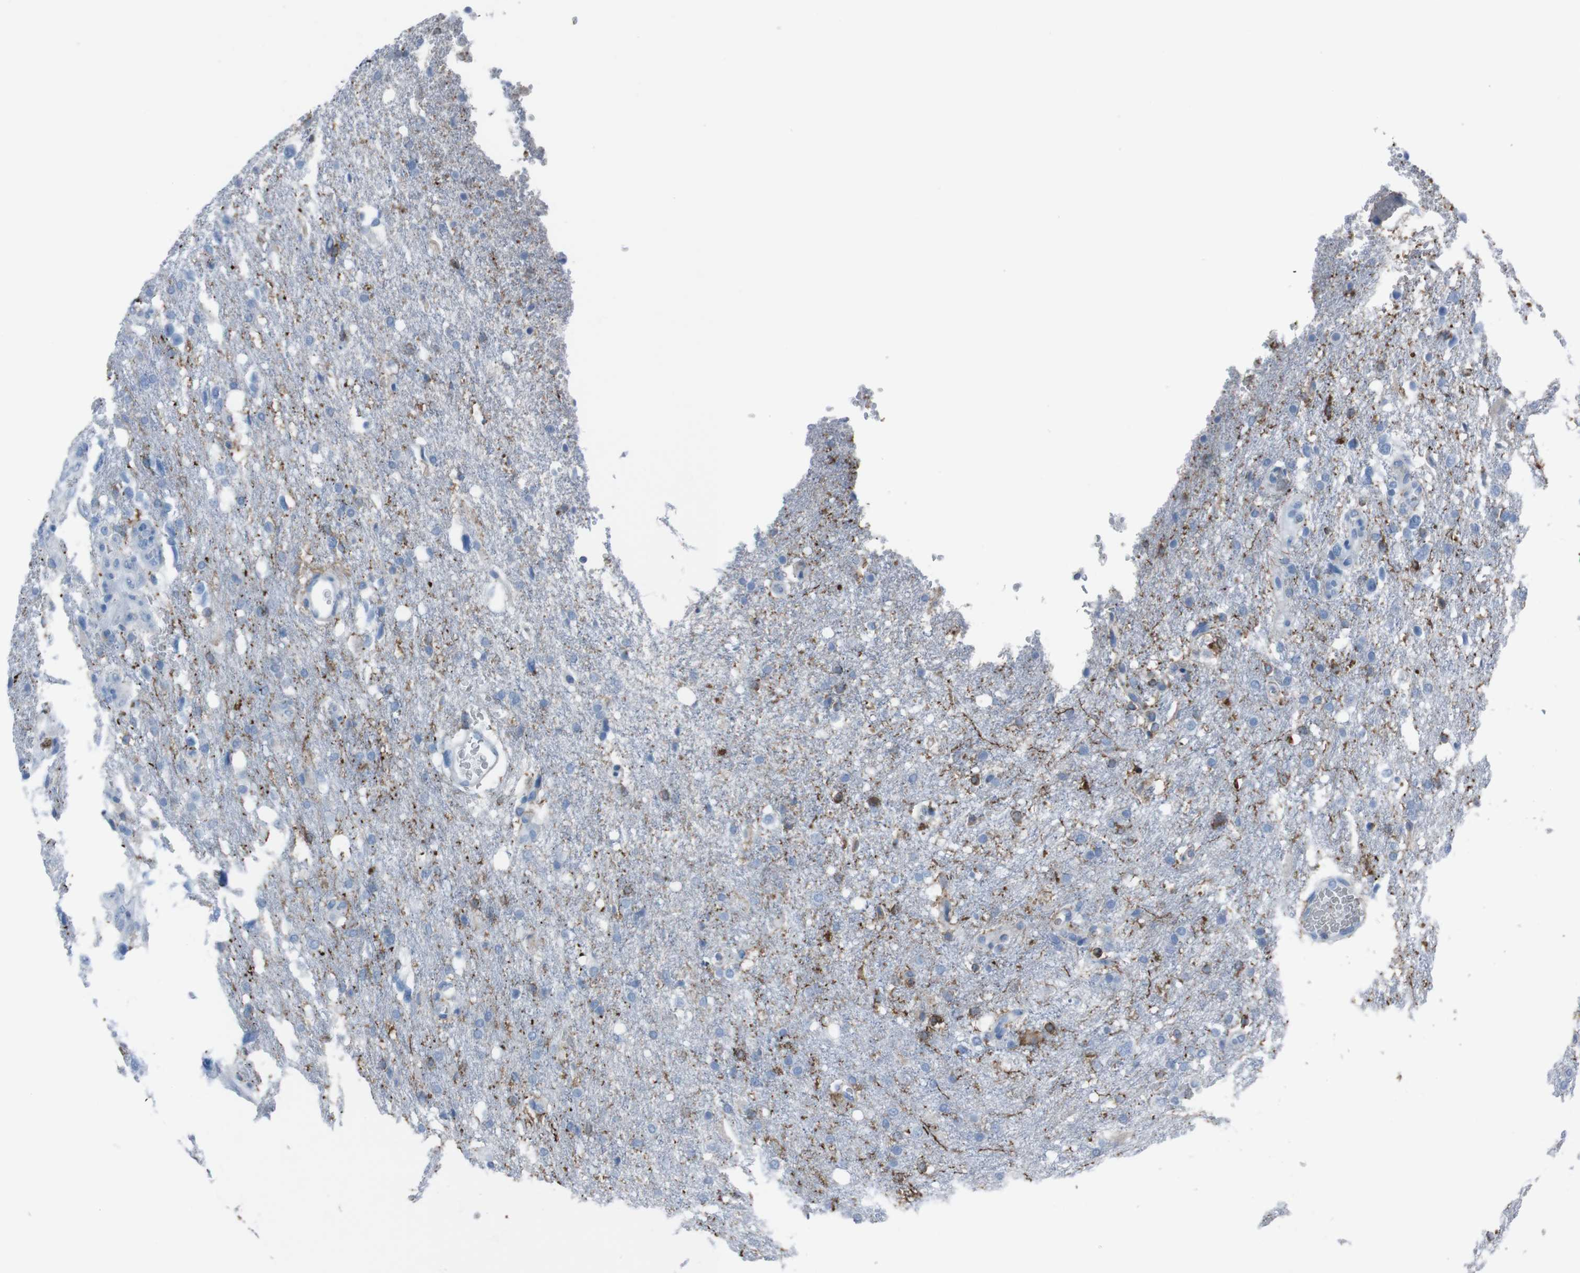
{"staining": {"intensity": "moderate", "quantity": "<25%", "location": "cytoplasmic/membranous"}, "tissue": "glioma", "cell_type": "Tumor cells", "image_type": "cancer", "snomed": [{"axis": "morphology", "description": "Glioma, malignant, High grade"}, {"axis": "topography", "description": "Brain"}], "caption": "IHC (DAB) staining of malignant glioma (high-grade) reveals moderate cytoplasmic/membranous protein positivity in approximately <25% of tumor cells.", "gene": "ST6GAL1", "patient": {"sex": "female", "age": 58}}